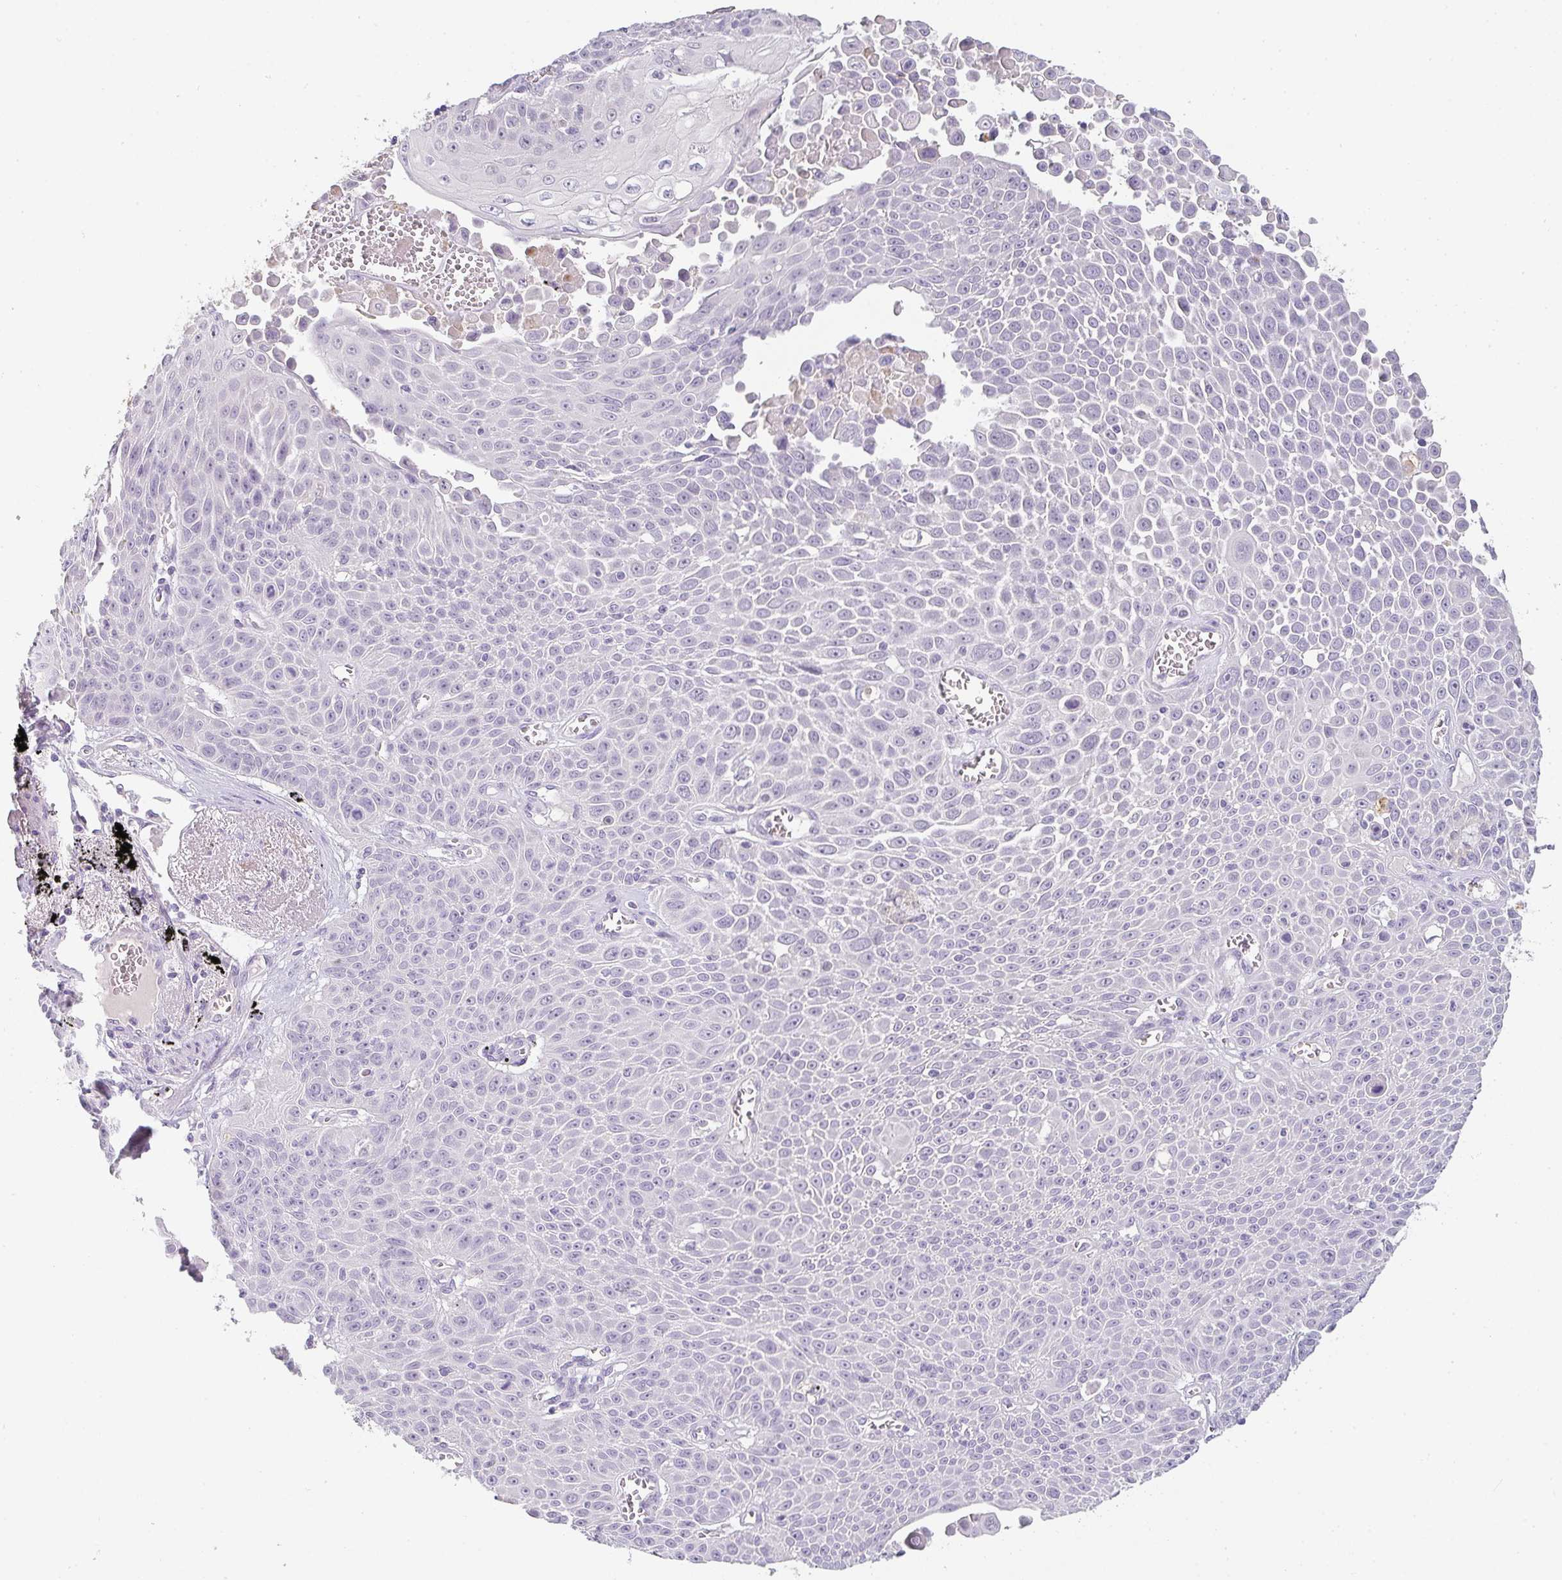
{"staining": {"intensity": "negative", "quantity": "none", "location": "none"}, "tissue": "lung cancer", "cell_type": "Tumor cells", "image_type": "cancer", "snomed": [{"axis": "morphology", "description": "Squamous cell carcinoma, NOS"}, {"axis": "morphology", "description": "Squamous cell carcinoma, metastatic, NOS"}, {"axis": "topography", "description": "Lymph node"}, {"axis": "topography", "description": "Lung"}], "caption": "The photomicrograph displays no staining of tumor cells in lung cancer. (DAB (3,3'-diaminobenzidine) immunohistochemistry, high magnification).", "gene": "C1QTNF8", "patient": {"sex": "female", "age": 62}}